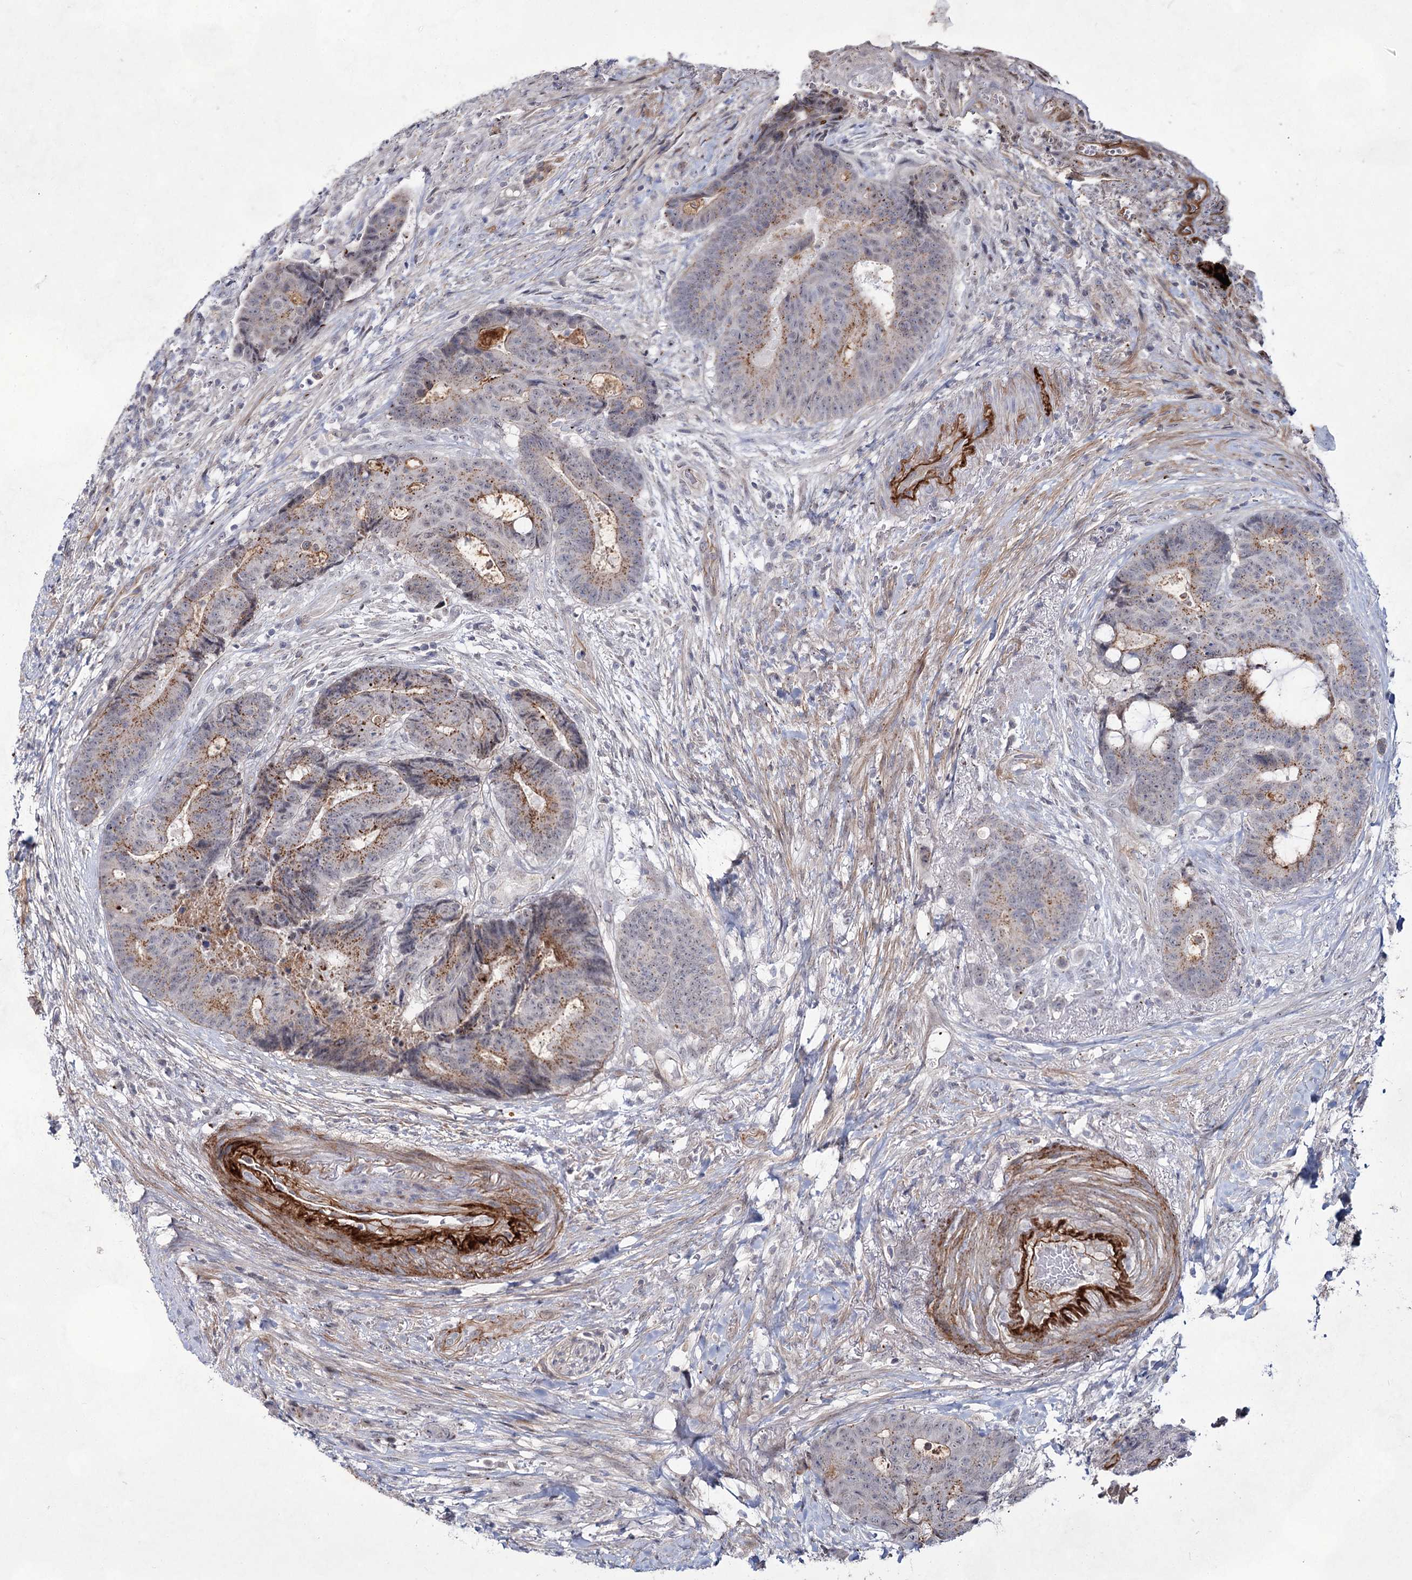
{"staining": {"intensity": "moderate", "quantity": "25%-75%", "location": "cytoplasmic/membranous"}, "tissue": "colorectal cancer", "cell_type": "Tumor cells", "image_type": "cancer", "snomed": [{"axis": "morphology", "description": "Adenocarcinoma, NOS"}, {"axis": "topography", "description": "Rectum"}], "caption": "About 25%-75% of tumor cells in colorectal cancer (adenocarcinoma) show moderate cytoplasmic/membranous protein expression as visualized by brown immunohistochemical staining.", "gene": "ATL2", "patient": {"sex": "male", "age": 69}}